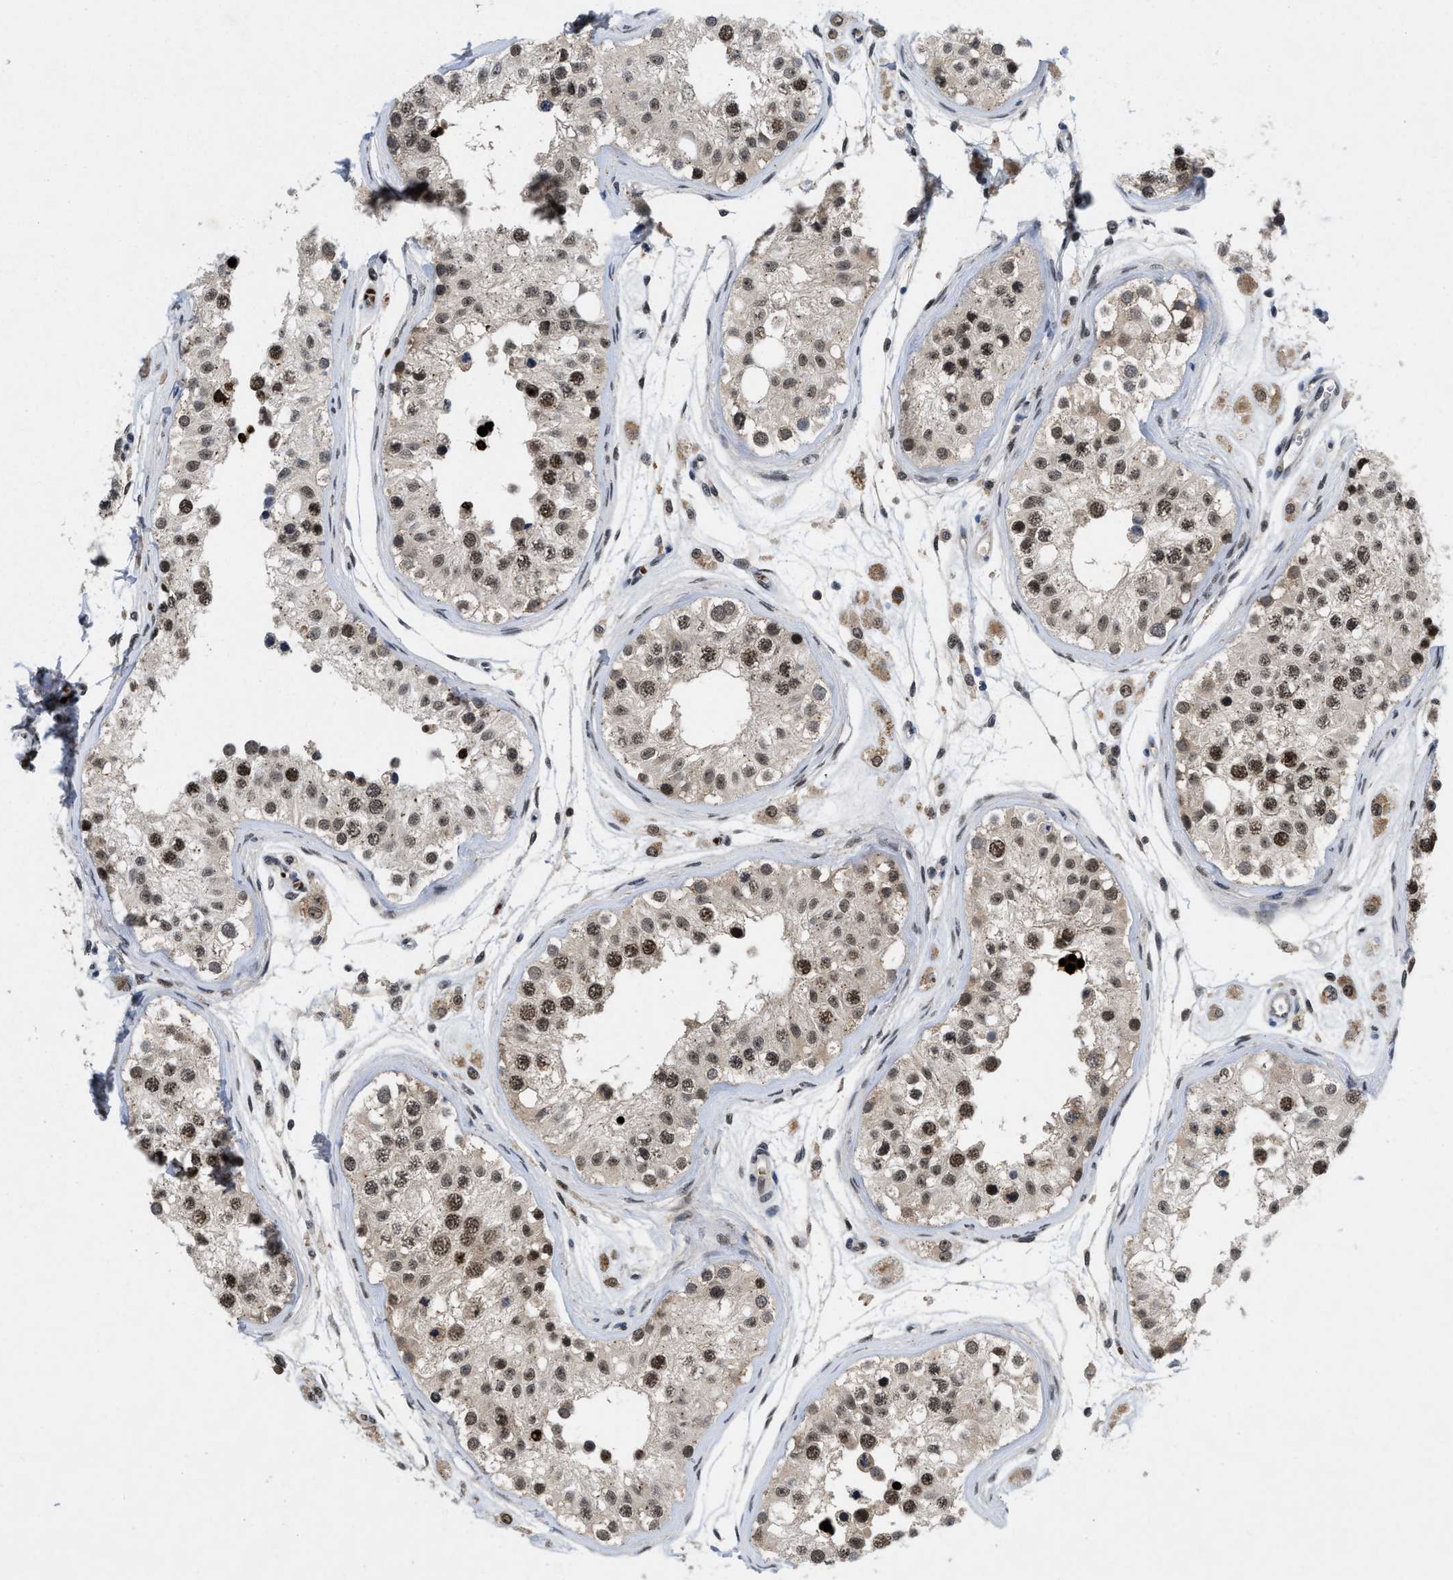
{"staining": {"intensity": "strong", "quantity": "25%-75%", "location": "nuclear"}, "tissue": "testis", "cell_type": "Cells in seminiferous ducts", "image_type": "normal", "snomed": [{"axis": "morphology", "description": "Normal tissue, NOS"}, {"axis": "morphology", "description": "Adenocarcinoma, metastatic, NOS"}, {"axis": "topography", "description": "Testis"}], "caption": "Cells in seminiferous ducts demonstrate strong nuclear positivity in approximately 25%-75% of cells in normal testis. The protein of interest is shown in brown color, while the nuclei are stained blue.", "gene": "ZNF346", "patient": {"sex": "male", "age": 26}}